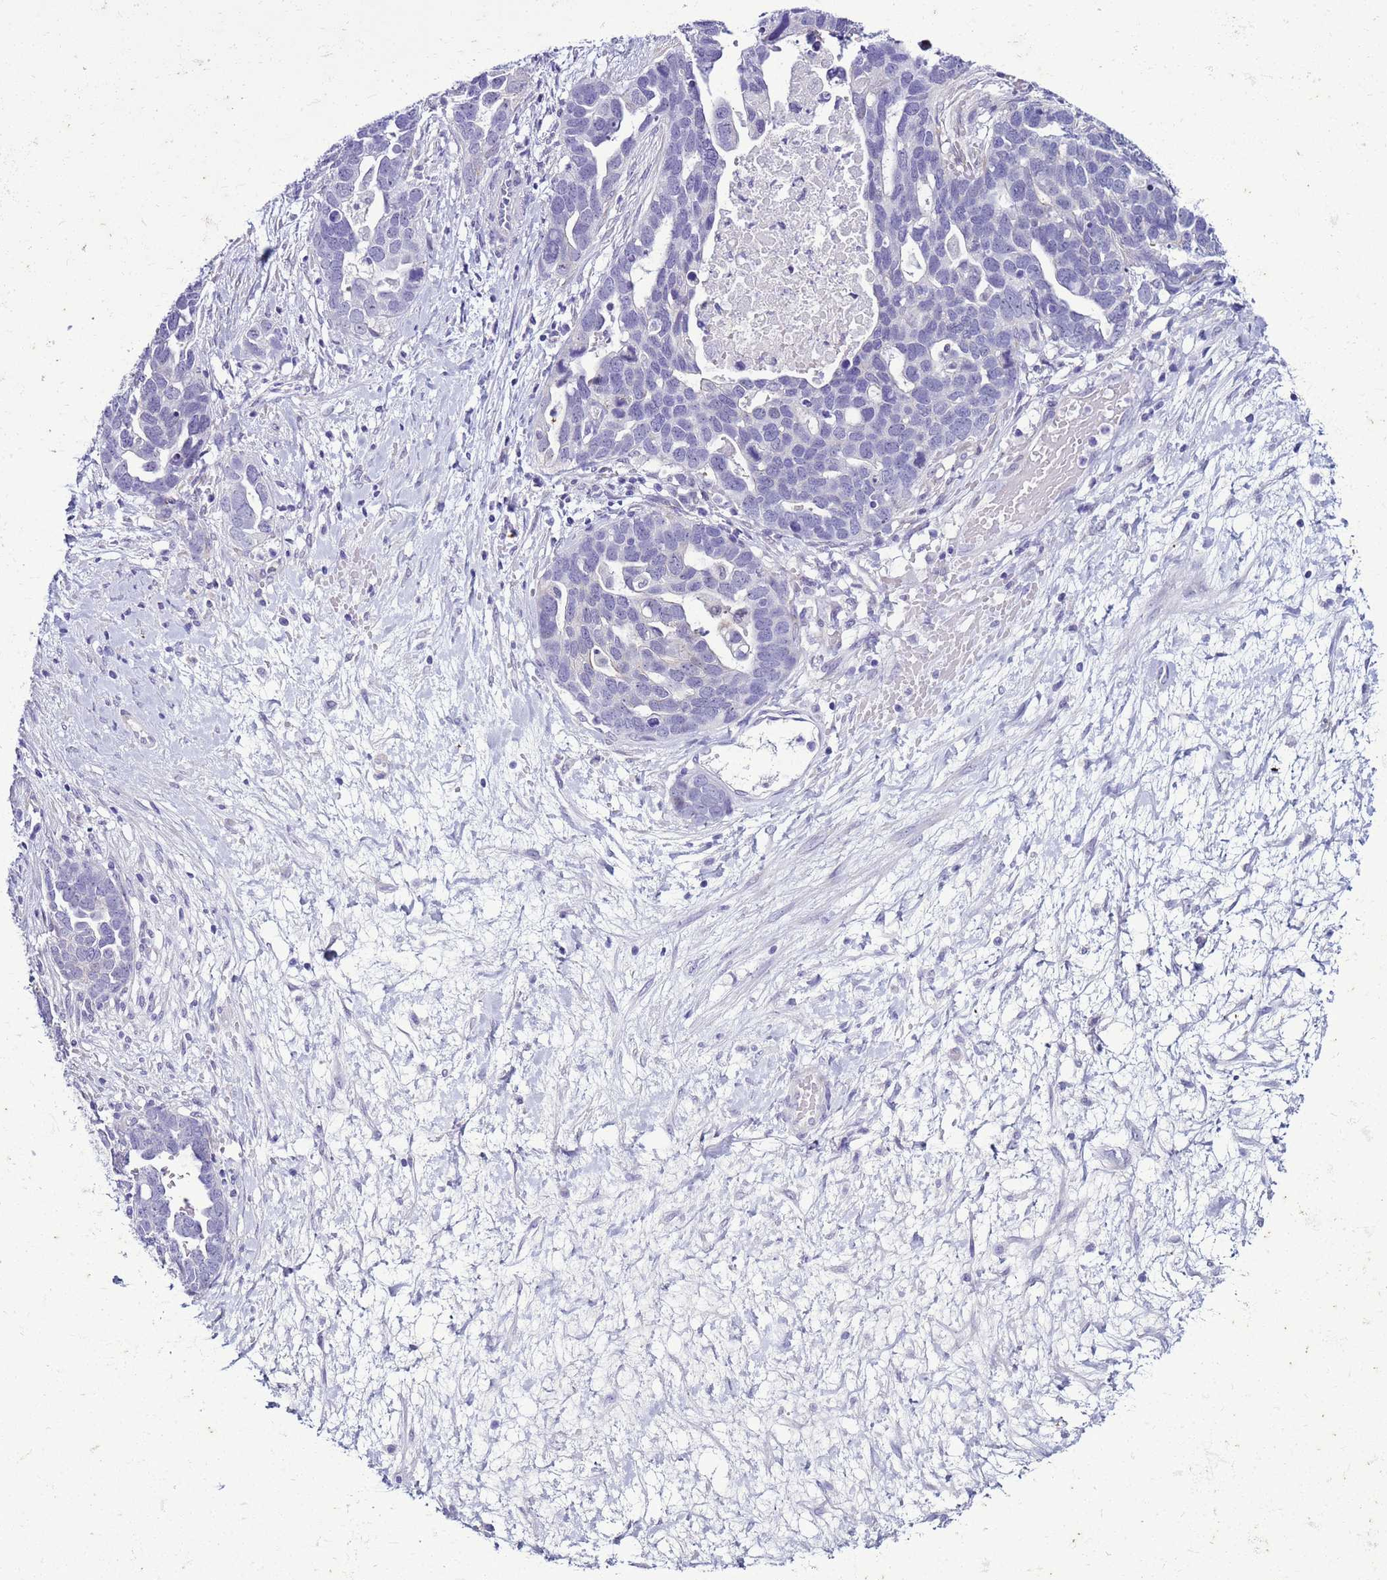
{"staining": {"intensity": "negative", "quantity": "none", "location": "none"}, "tissue": "ovarian cancer", "cell_type": "Tumor cells", "image_type": "cancer", "snomed": [{"axis": "morphology", "description": "Cystadenocarcinoma, serous, NOS"}, {"axis": "topography", "description": "Ovary"}], "caption": "This is a histopathology image of immunohistochemistry staining of ovarian cancer, which shows no positivity in tumor cells.", "gene": "LRRC10B", "patient": {"sex": "female", "age": 54}}